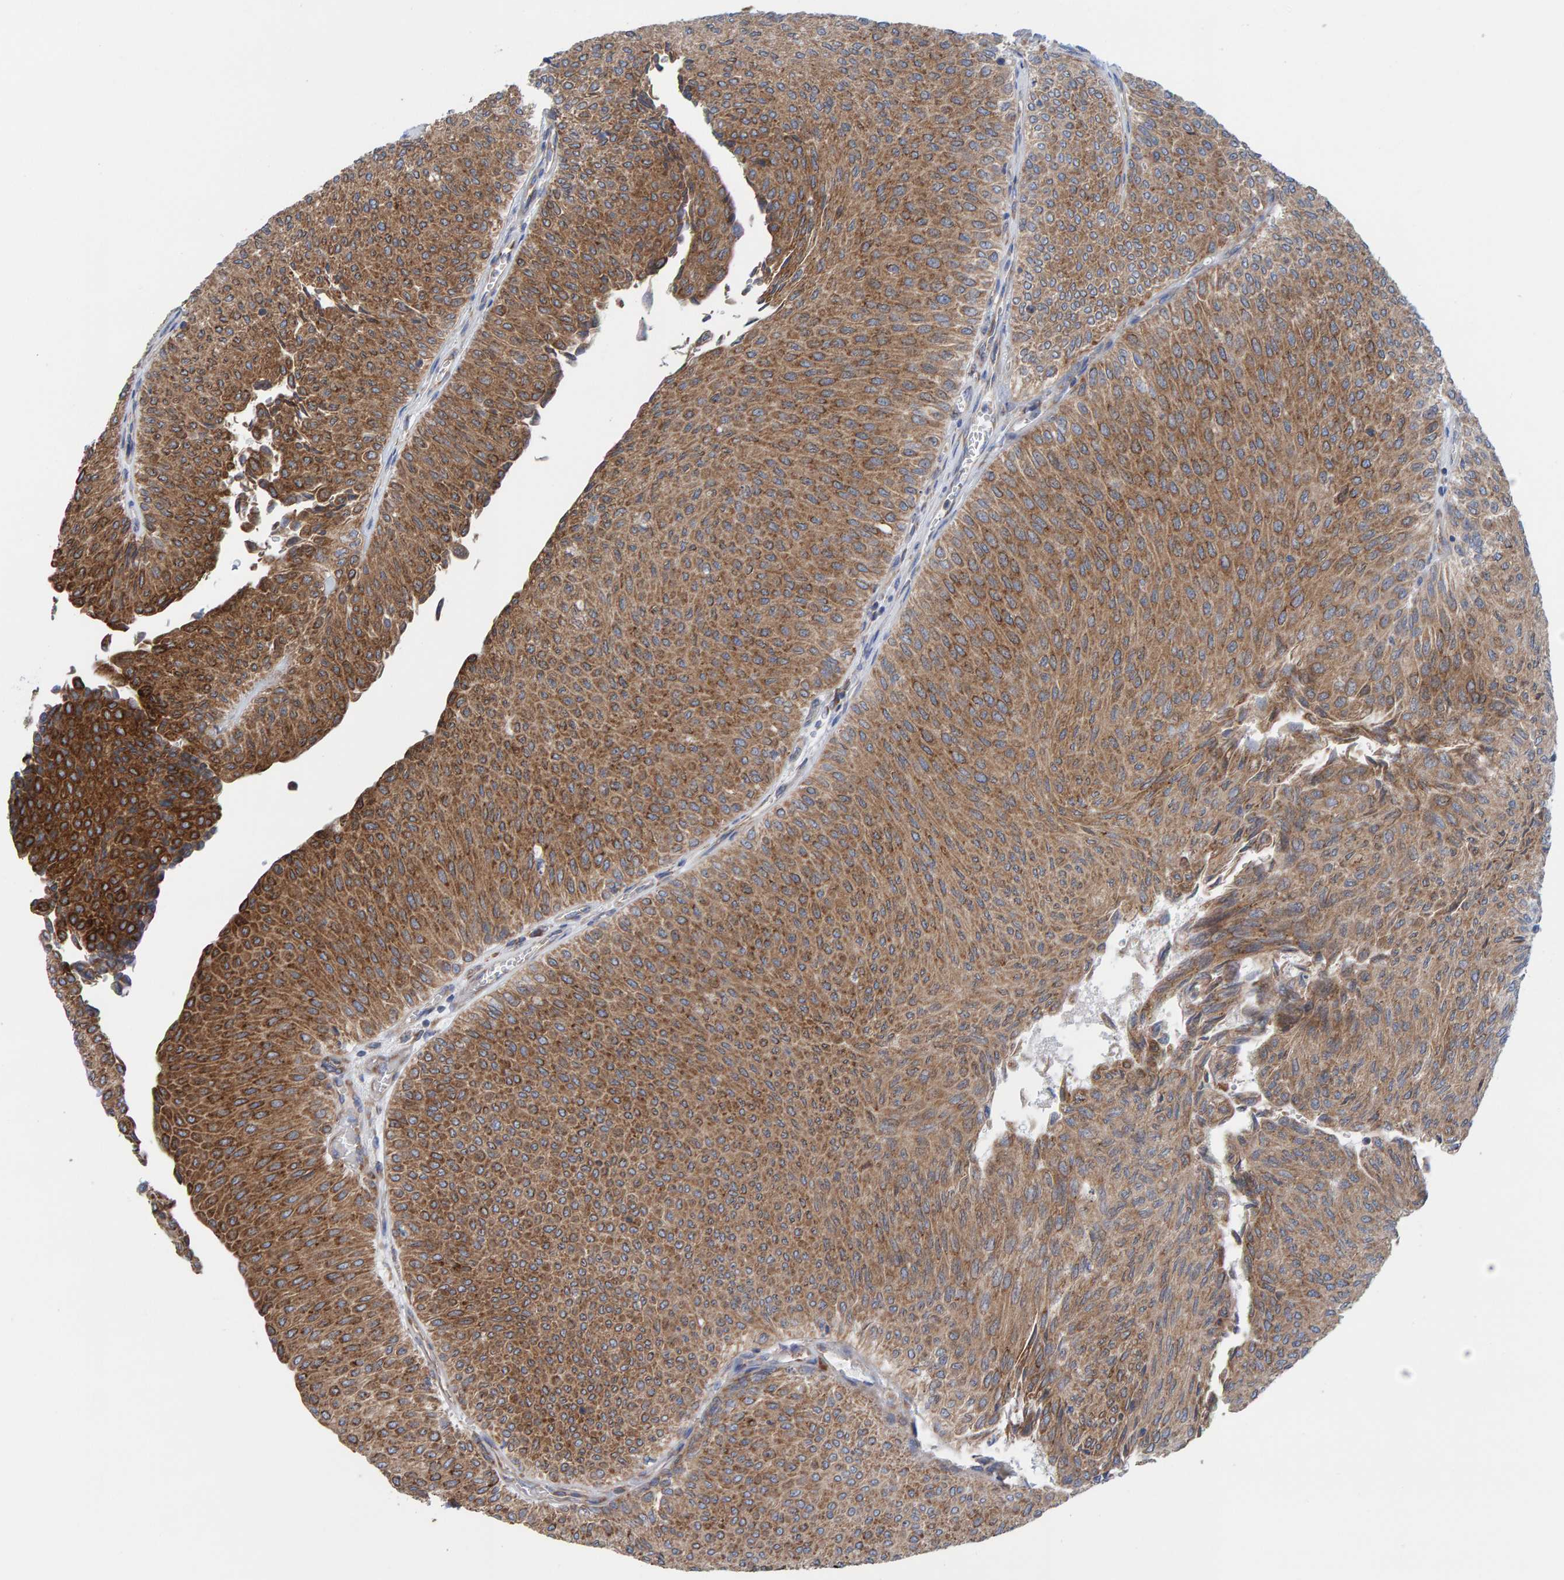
{"staining": {"intensity": "moderate", "quantity": ">75%", "location": "cytoplasmic/membranous"}, "tissue": "urothelial cancer", "cell_type": "Tumor cells", "image_type": "cancer", "snomed": [{"axis": "morphology", "description": "Urothelial carcinoma, Low grade"}, {"axis": "topography", "description": "Urinary bladder"}], "caption": "A photomicrograph of human urothelial carcinoma (low-grade) stained for a protein reveals moderate cytoplasmic/membranous brown staining in tumor cells. The staining was performed using DAB to visualize the protein expression in brown, while the nuclei were stained in blue with hematoxylin (Magnification: 20x).", "gene": "CDK5RAP3", "patient": {"sex": "male", "age": 78}}